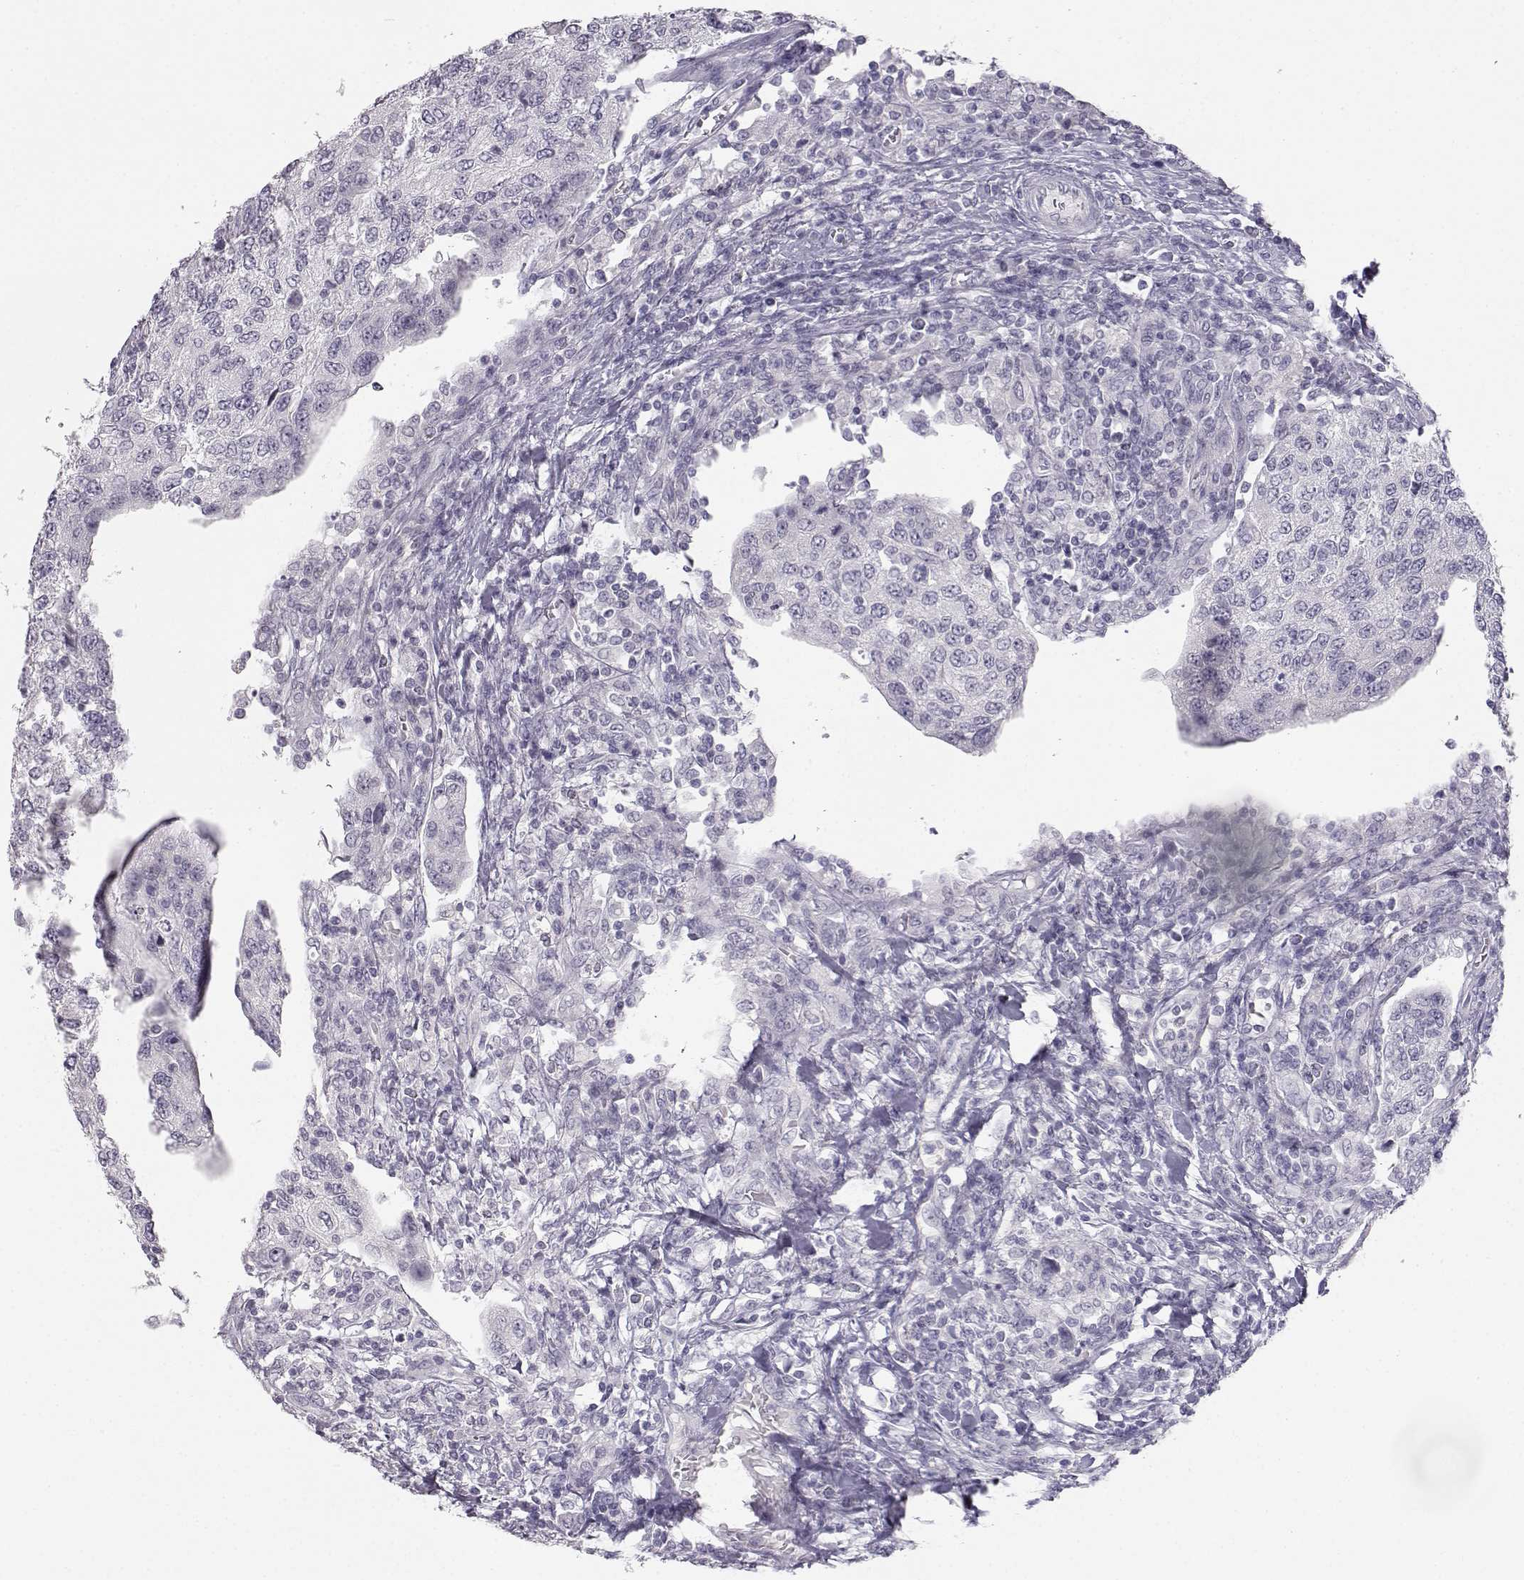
{"staining": {"intensity": "negative", "quantity": "none", "location": "none"}, "tissue": "urothelial cancer", "cell_type": "Tumor cells", "image_type": "cancer", "snomed": [{"axis": "morphology", "description": "Urothelial carcinoma, High grade"}, {"axis": "topography", "description": "Urinary bladder"}], "caption": "Immunohistochemistry of high-grade urothelial carcinoma shows no expression in tumor cells.", "gene": "MYCBPAP", "patient": {"sex": "female", "age": 78}}